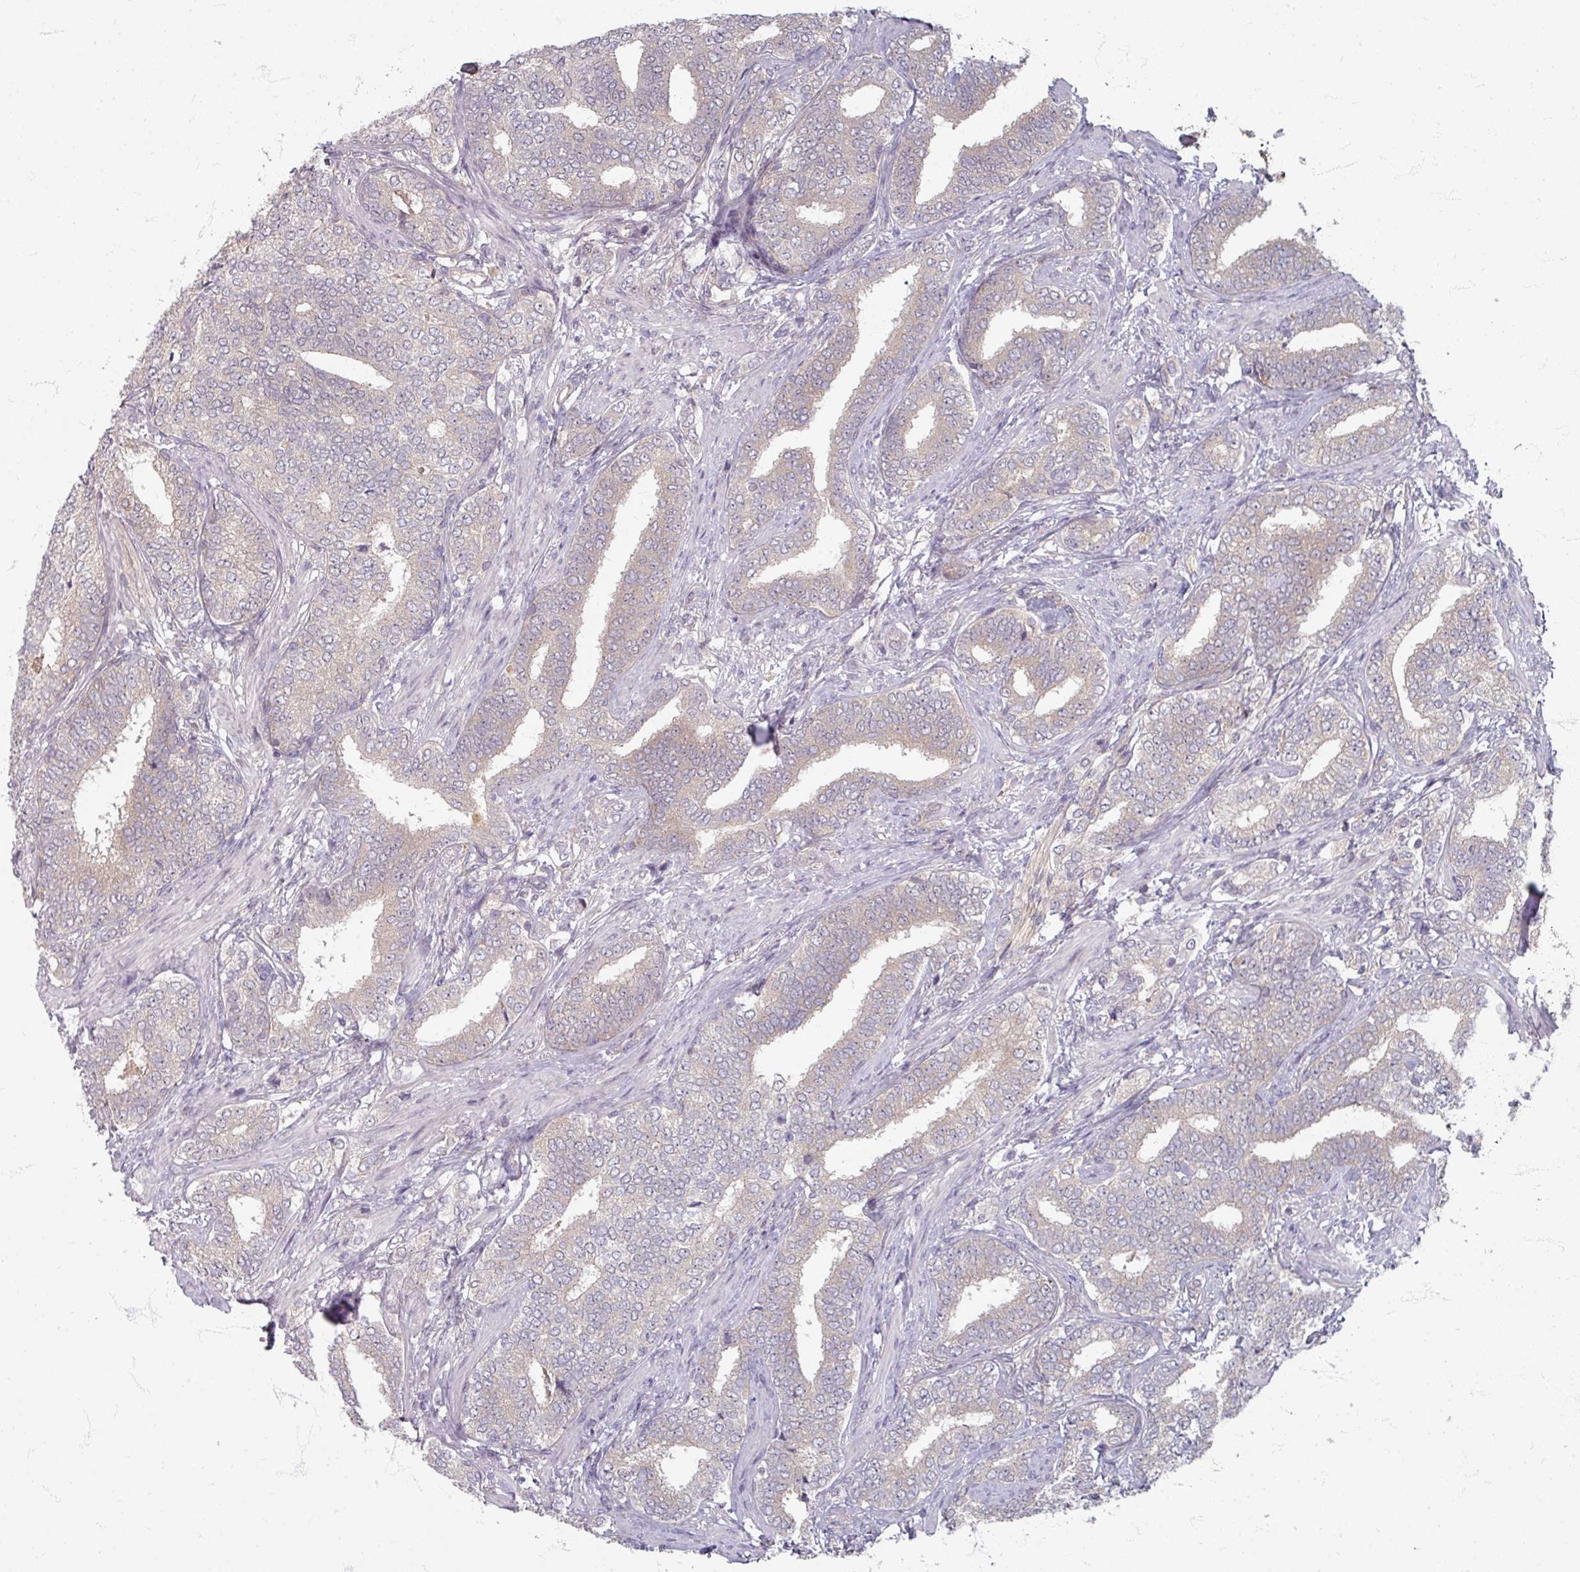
{"staining": {"intensity": "weak", "quantity": "<25%", "location": "cytoplasmic/membranous"}, "tissue": "prostate cancer", "cell_type": "Tumor cells", "image_type": "cancer", "snomed": [{"axis": "morphology", "description": "Adenocarcinoma, High grade"}, {"axis": "topography", "description": "Prostate"}], "caption": "DAB immunohistochemical staining of adenocarcinoma (high-grade) (prostate) demonstrates no significant expression in tumor cells. (DAB (3,3'-diaminobenzidine) immunohistochemistry (IHC), high magnification).", "gene": "STAM", "patient": {"sex": "male", "age": 72}}